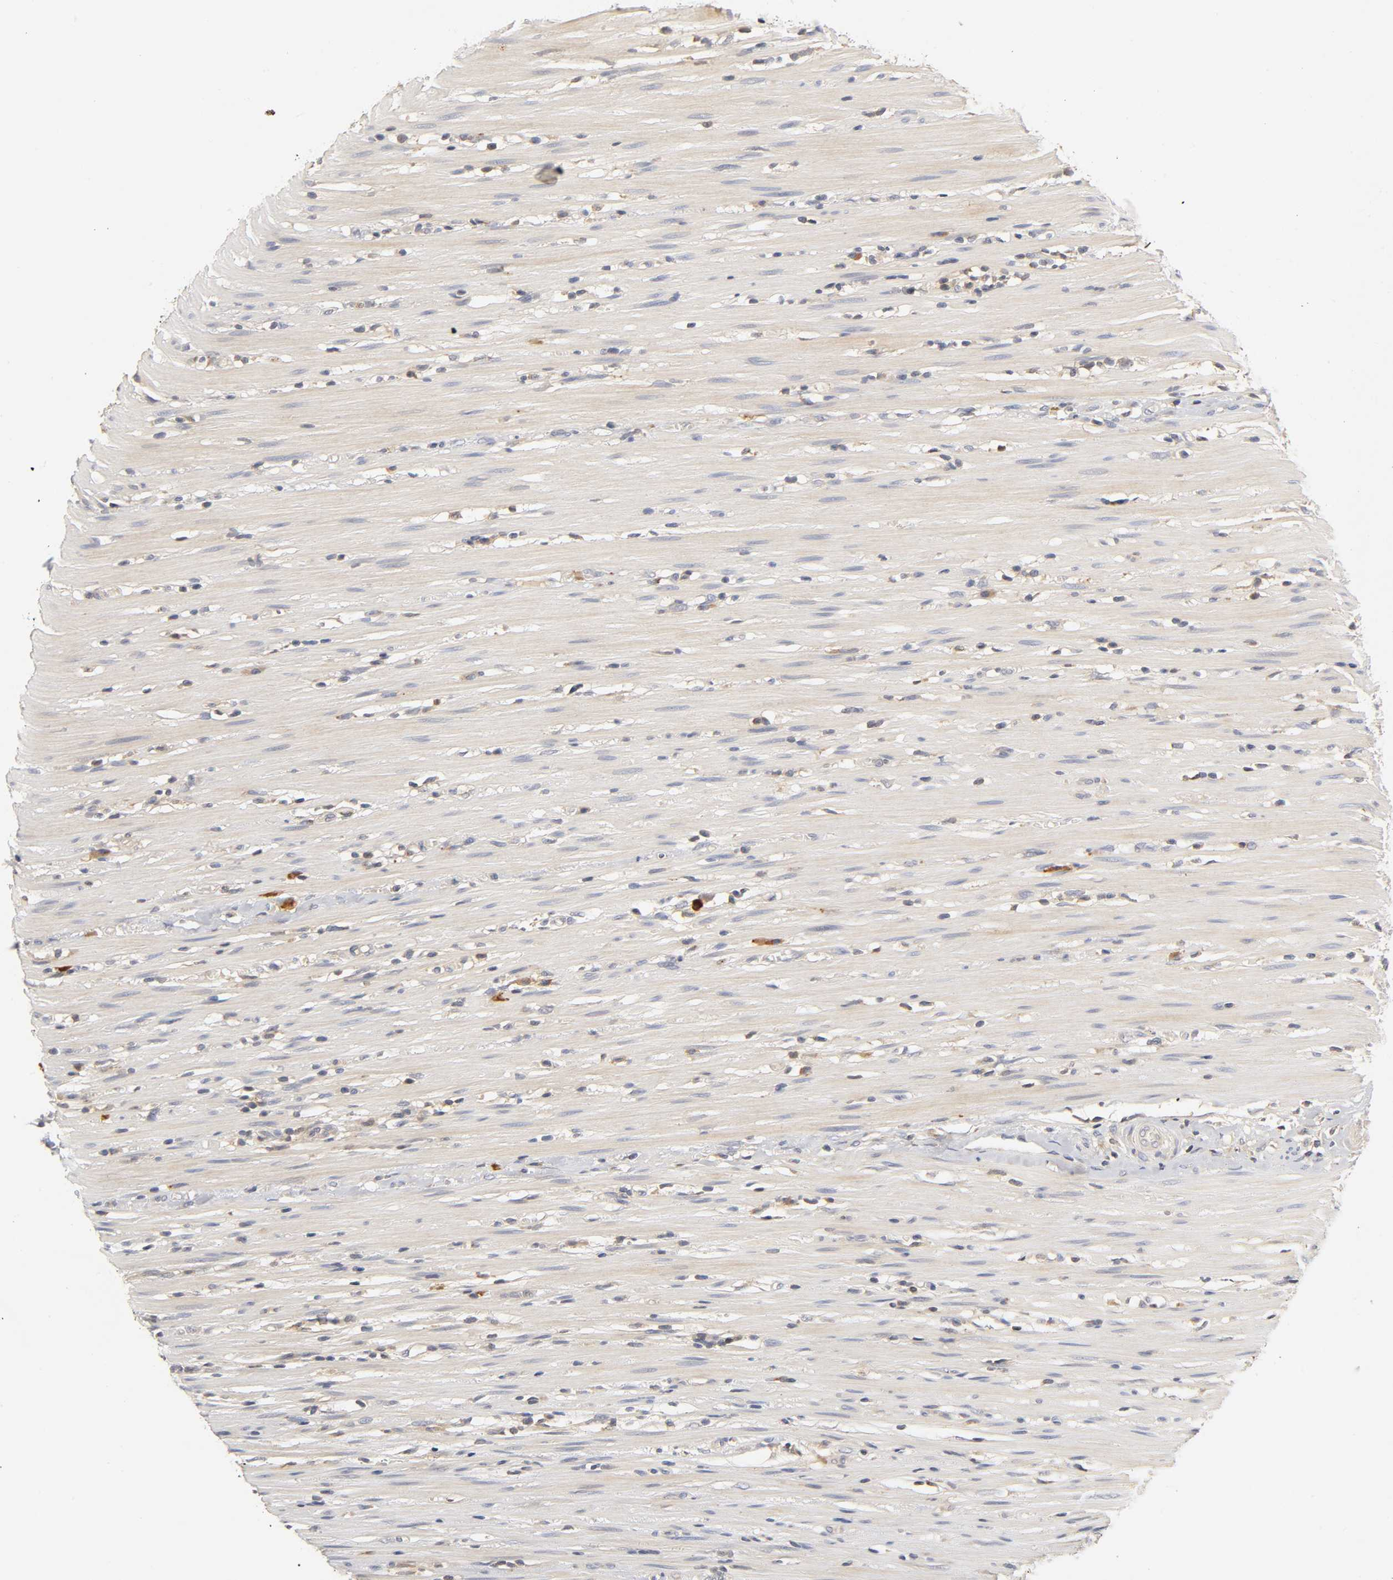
{"staining": {"intensity": "weak", "quantity": ">75%", "location": "cytoplasmic/membranous"}, "tissue": "colorectal cancer", "cell_type": "Tumor cells", "image_type": "cancer", "snomed": [{"axis": "morphology", "description": "Adenocarcinoma, NOS"}, {"axis": "topography", "description": "Rectum"}], "caption": "This image shows IHC staining of adenocarcinoma (colorectal), with low weak cytoplasmic/membranous expression in approximately >75% of tumor cells.", "gene": "RHOA", "patient": {"sex": "female", "age": 66}}